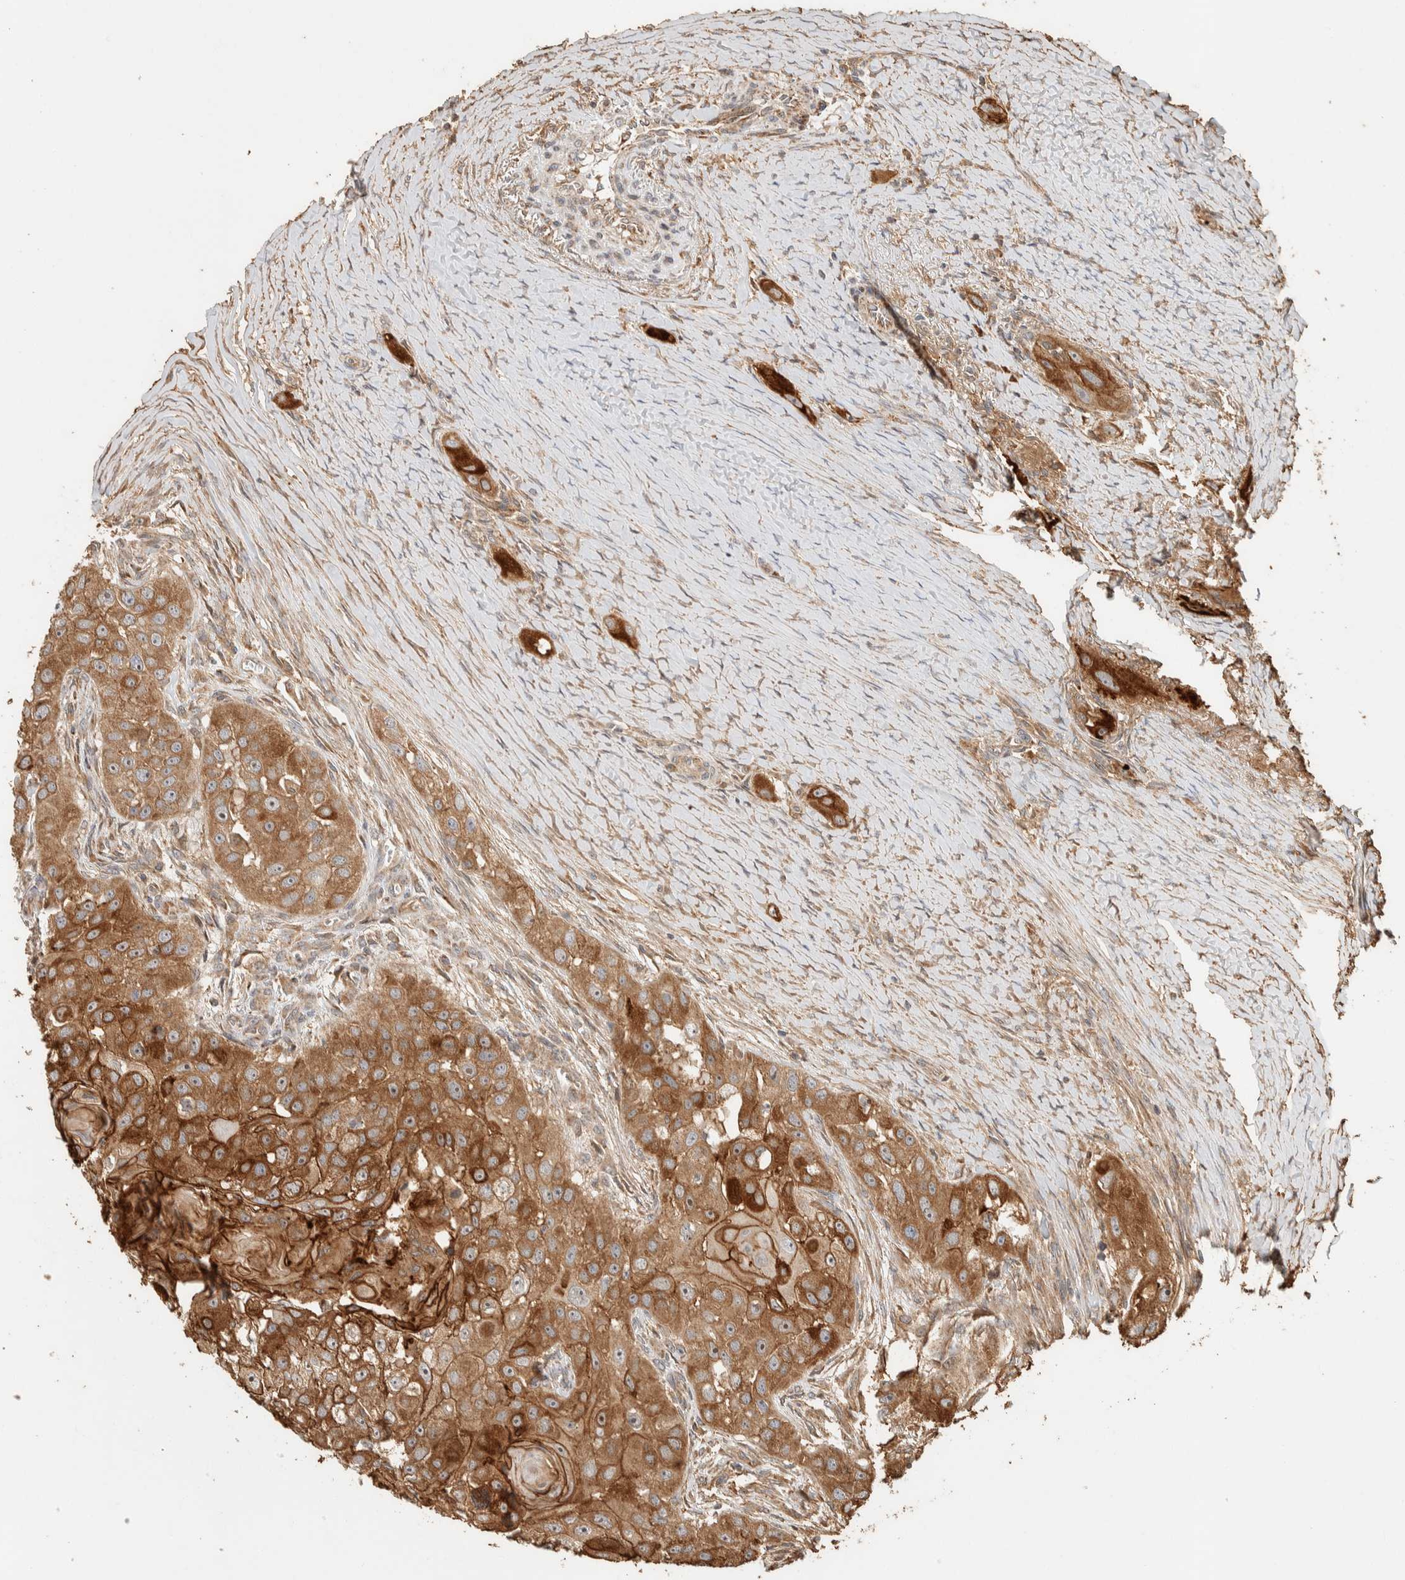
{"staining": {"intensity": "moderate", "quantity": ">75%", "location": "cytoplasmic/membranous"}, "tissue": "head and neck cancer", "cell_type": "Tumor cells", "image_type": "cancer", "snomed": [{"axis": "morphology", "description": "Normal tissue, NOS"}, {"axis": "morphology", "description": "Squamous cell carcinoma, NOS"}, {"axis": "topography", "description": "Skeletal muscle"}, {"axis": "topography", "description": "Head-Neck"}], "caption": "Head and neck cancer stained for a protein shows moderate cytoplasmic/membranous positivity in tumor cells.", "gene": "KIF9", "patient": {"sex": "male", "age": 51}}